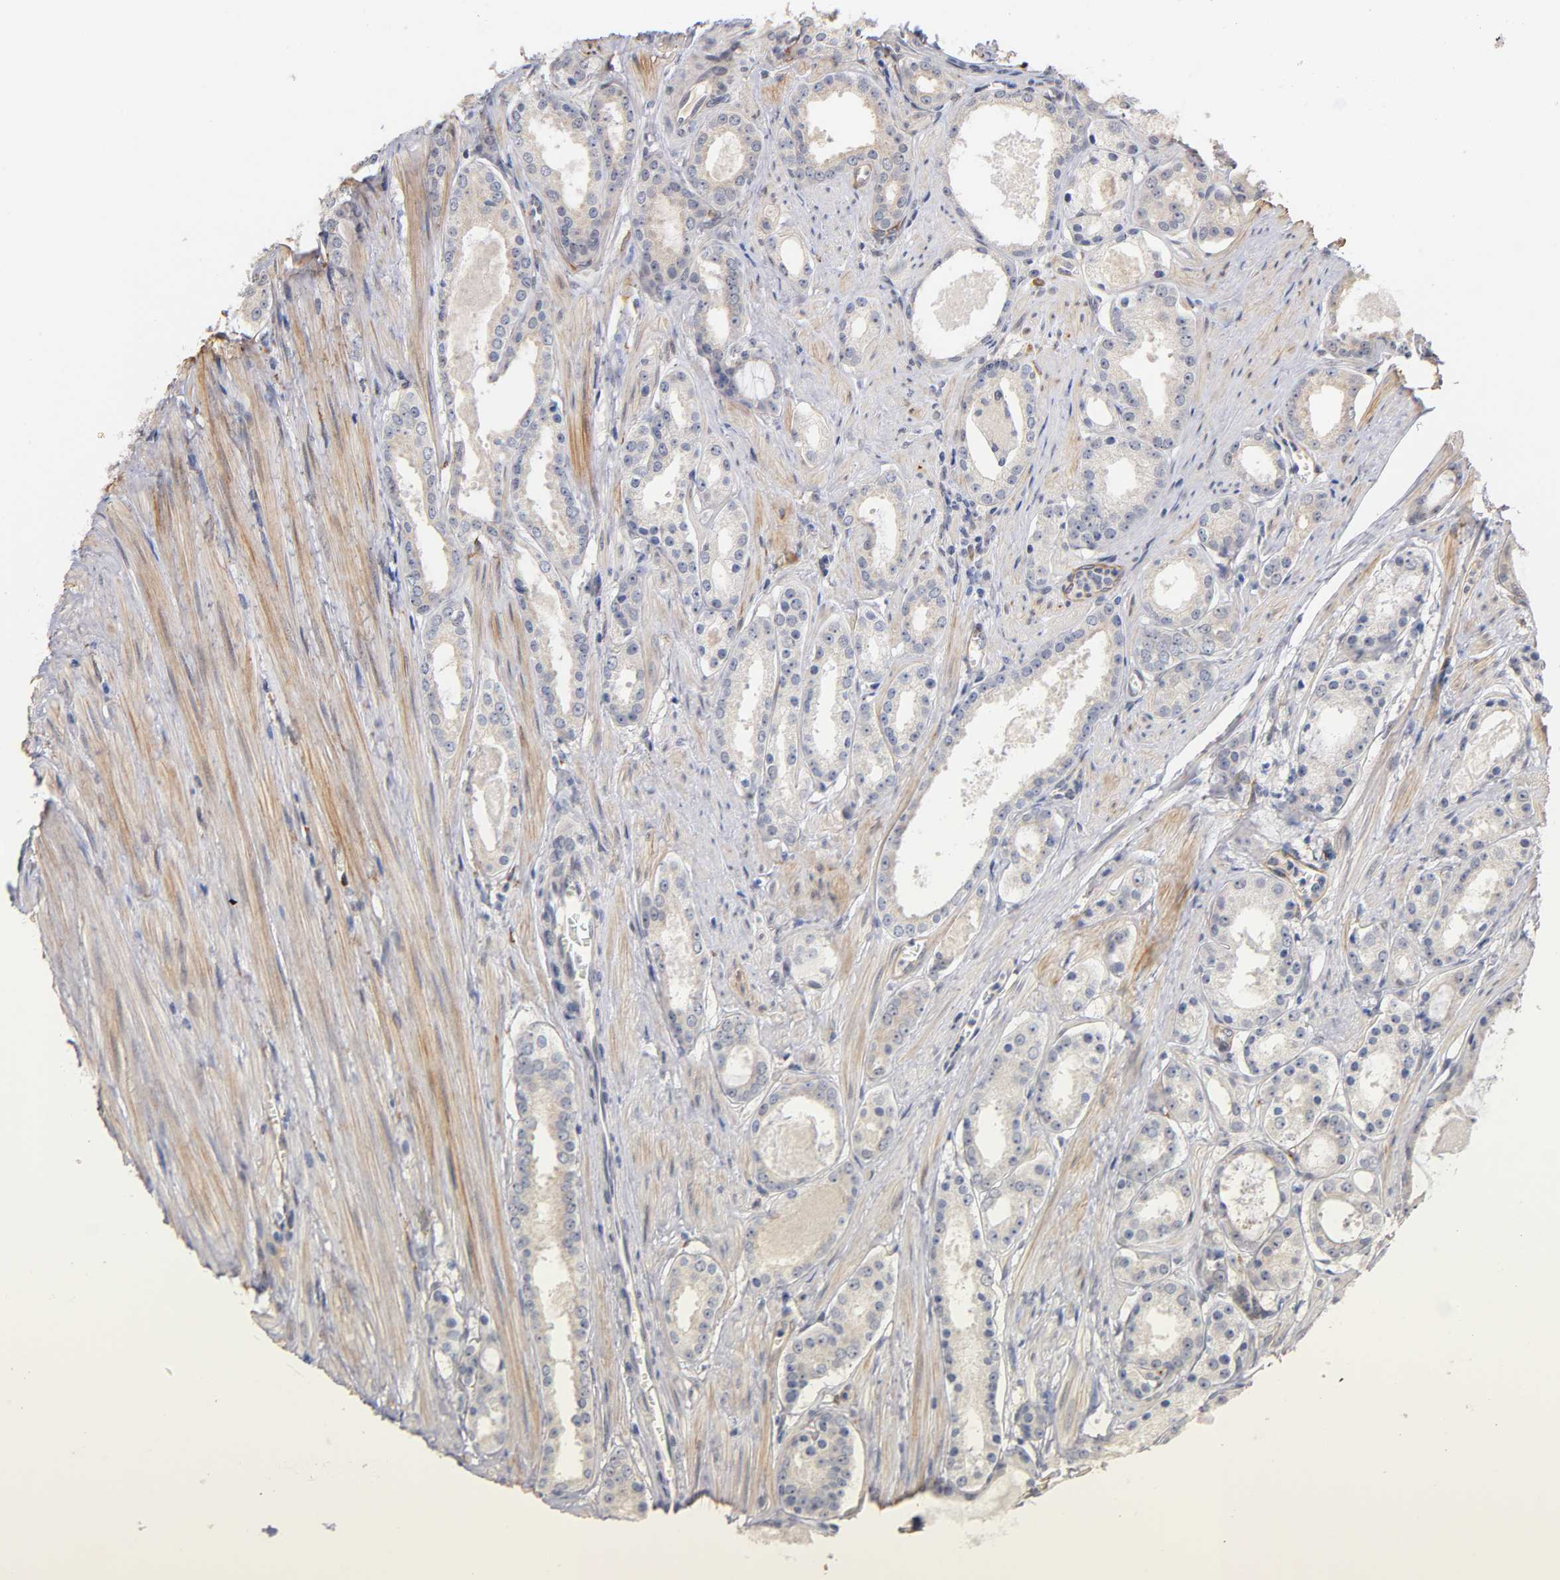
{"staining": {"intensity": "weak", "quantity": "<25%", "location": "cytoplasmic/membranous"}, "tissue": "prostate cancer", "cell_type": "Tumor cells", "image_type": "cancer", "snomed": [{"axis": "morphology", "description": "Adenocarcinoma, Low grade"}, {"axis": "topography", "description": "Prostate"}], "caption": "The histopathology image displays no staining of tumor cells in prostate cancer.", "gene": "LAMB1", "patient": {"sex": "male", "age": 57}}